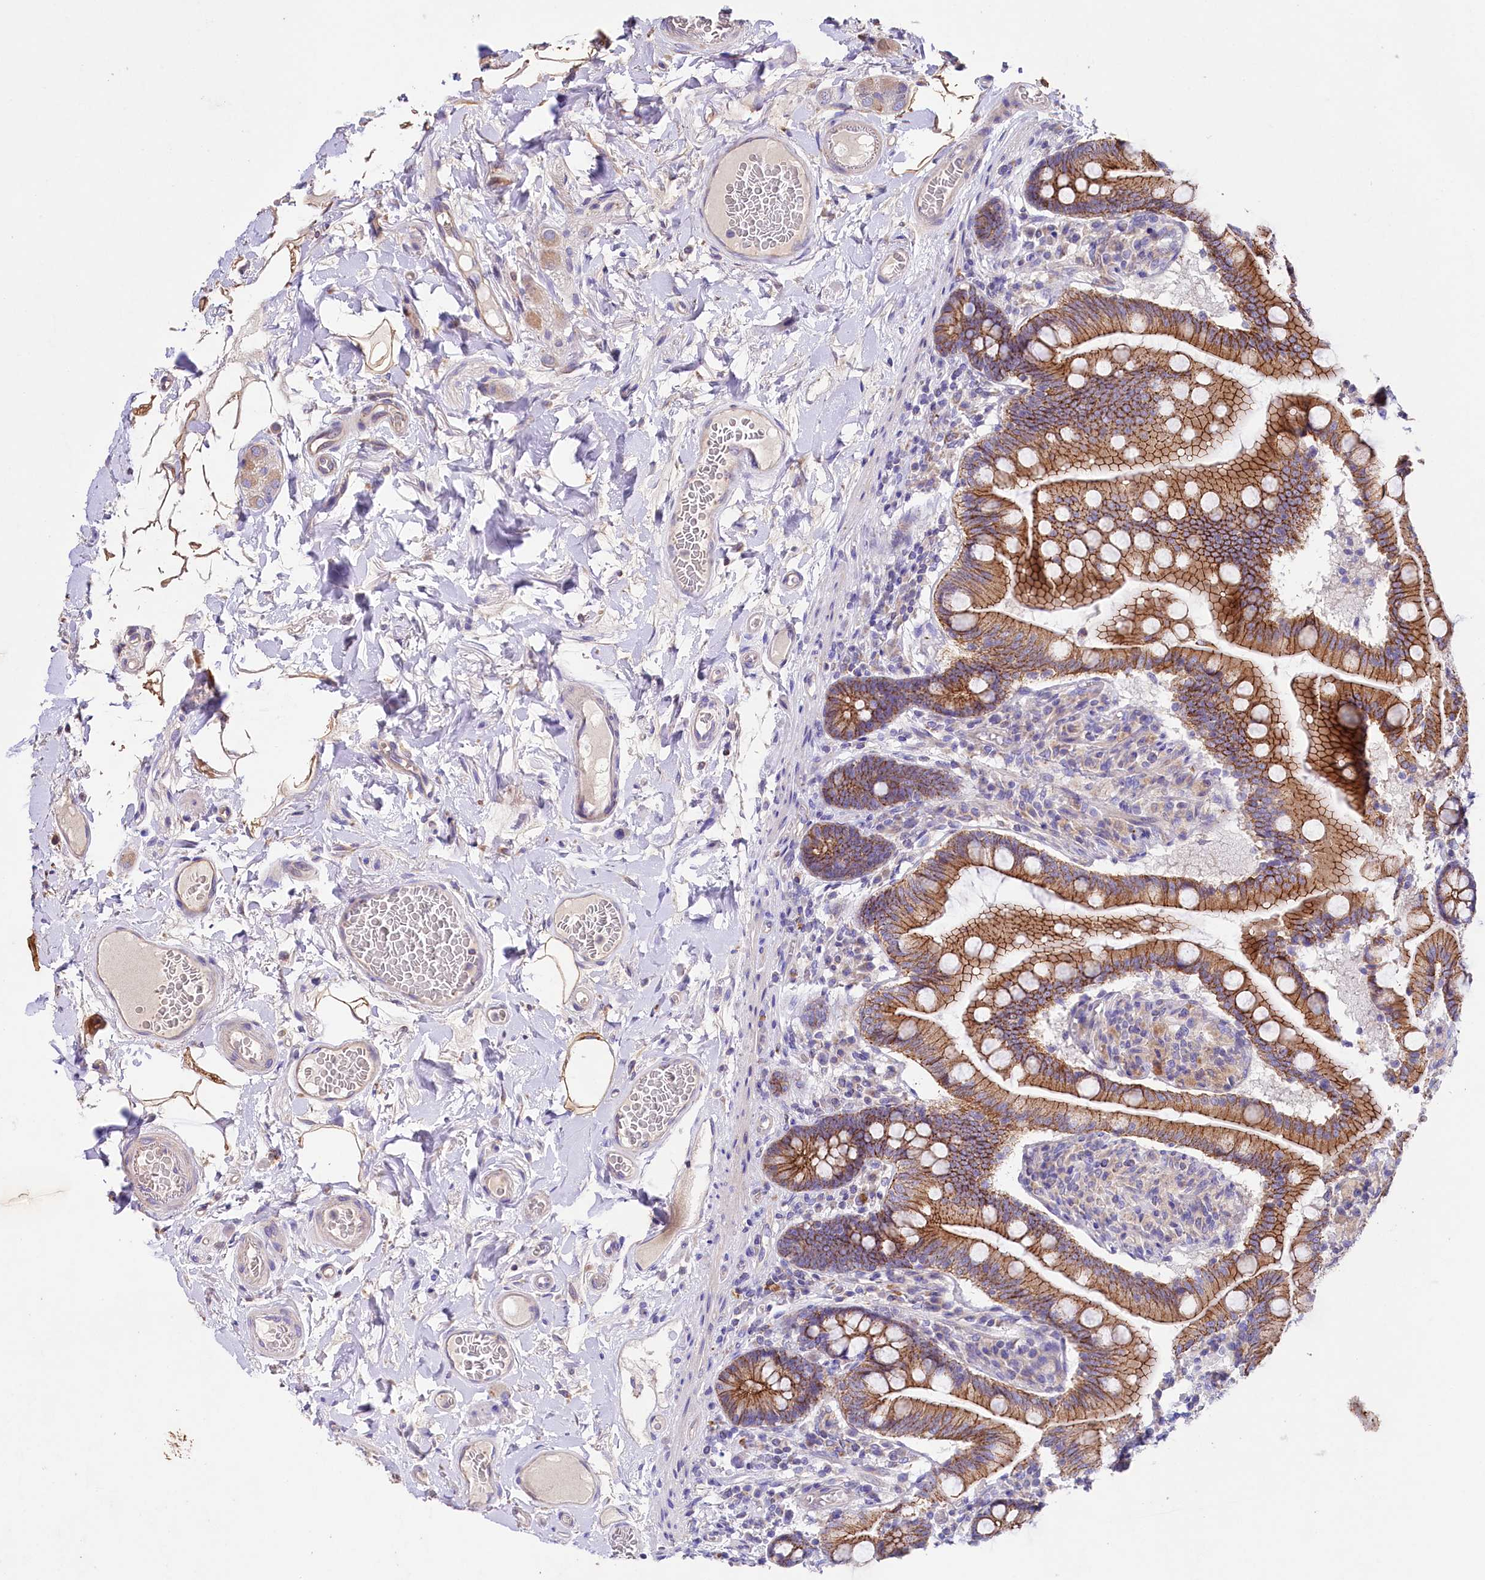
{"staining": {"intensity": "strong", "quantity": ">75%", "location": "cytoplasmic/membranous"}, "tissue": "small intestine", "cell_type": "Glandular cells", "image_type": "normal", "snomed": [{"axis": "morphology", "description": "Normal tissue, NOS"}, {"axis": "topography", "description": "Small intestine"}], "caption": "Strong cytoplasmic/membranous positivity is seen in approximately >75% of glandular cells in normal small intestine.", "gene": "SACM1L", "patient": {"sex": "female", "age": 64}}